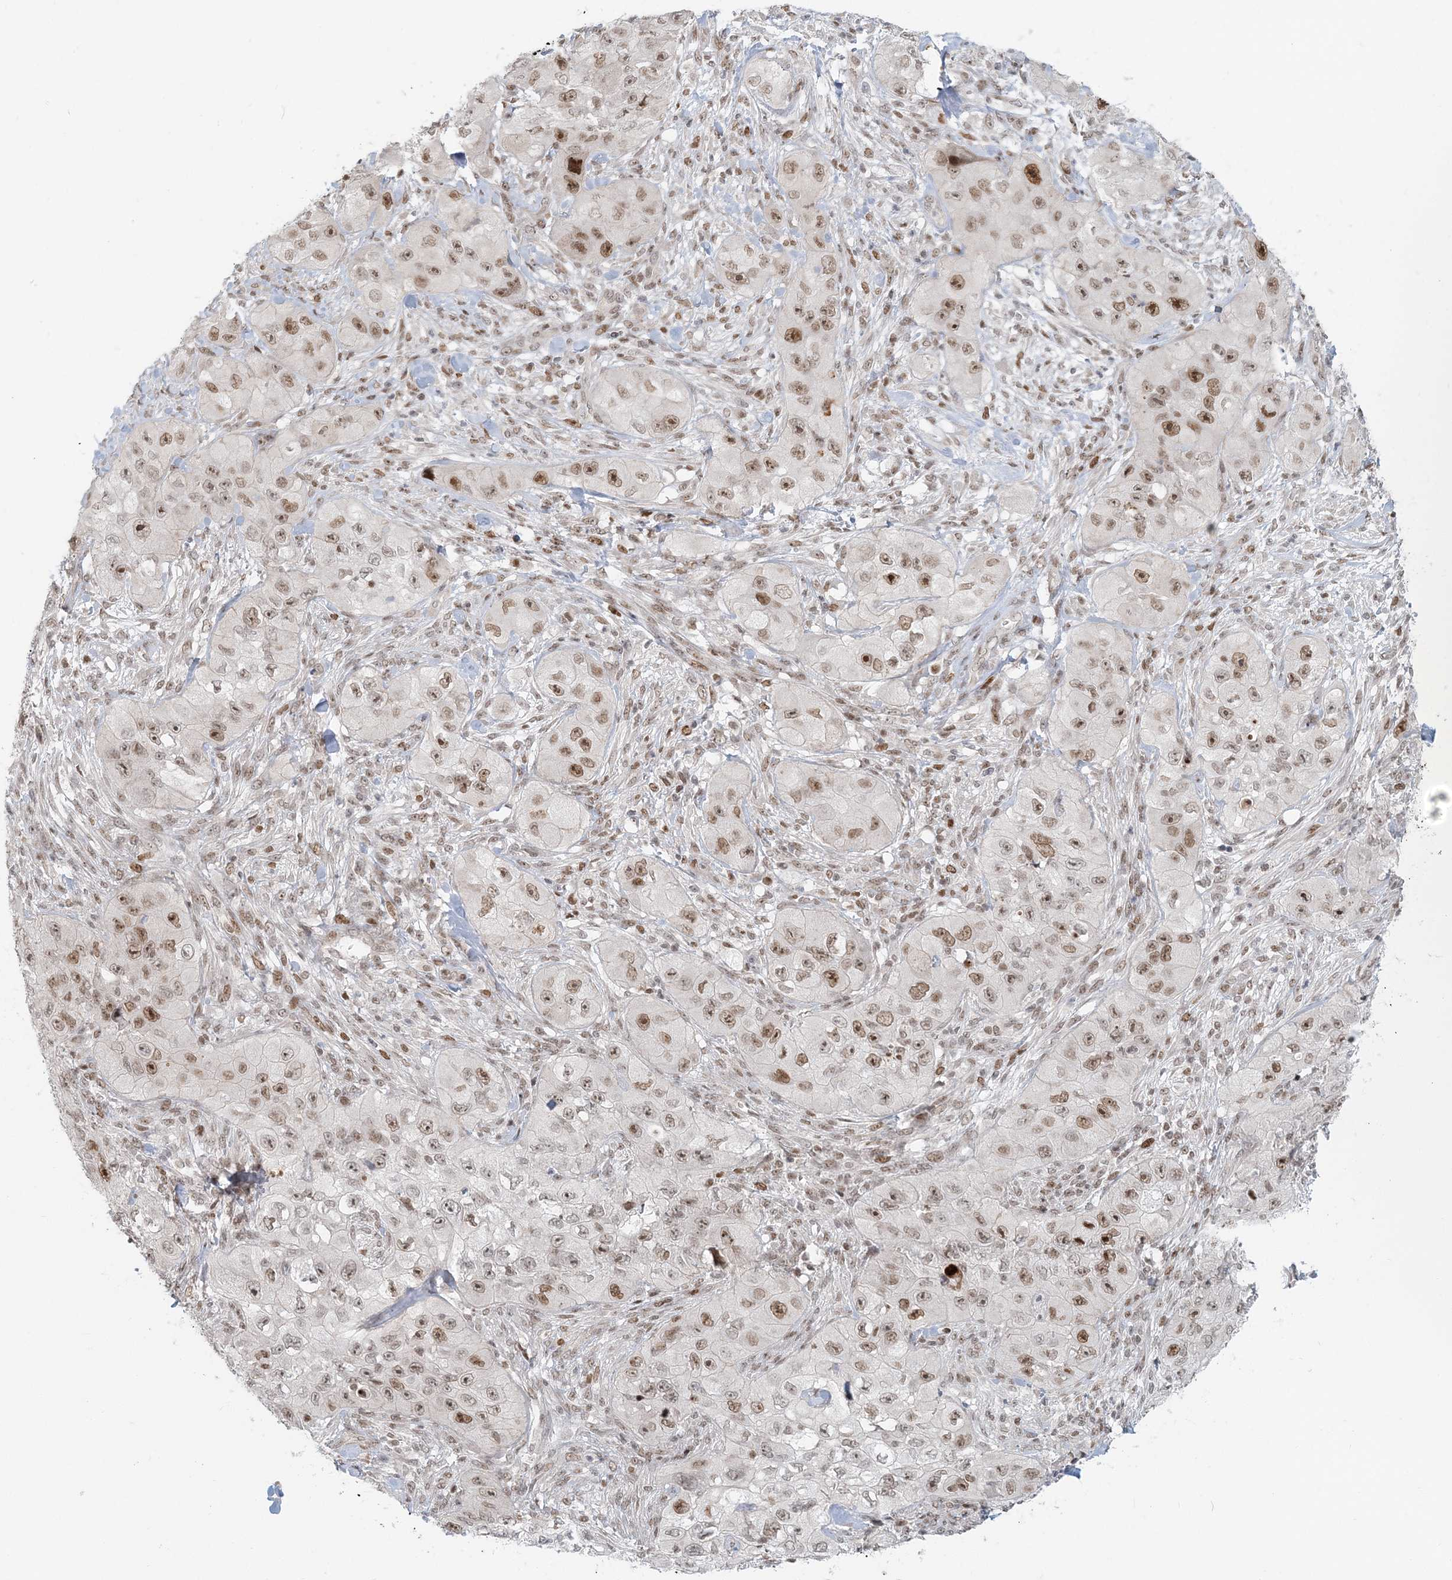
{"staining": {"intensity": "moderate", "quantity": ">75%", "location": "nuclear"}, "tissue": "skin cancer", "cell_type": "Tumor cells", "image_type": "cancer", "snomed": [{"axis": "morphology", "description": "Squamous cell carcinoma, NOS"}, {"axis": "topography", "description": "Skin"}, {"axis": "topography", "description": "Subcutis"}], "caption": "A micrograph of squamous cell carcinoma (skin) stained for a protein demonstrates moderate nuclear brown staining in tumor cells. (DAB (3,3'-diaminobenzidine) = brown stain, brightfield microscopy at high magnification).", "gene": "BAZ1B", "patient": {"sex": "male", "age": 73}}